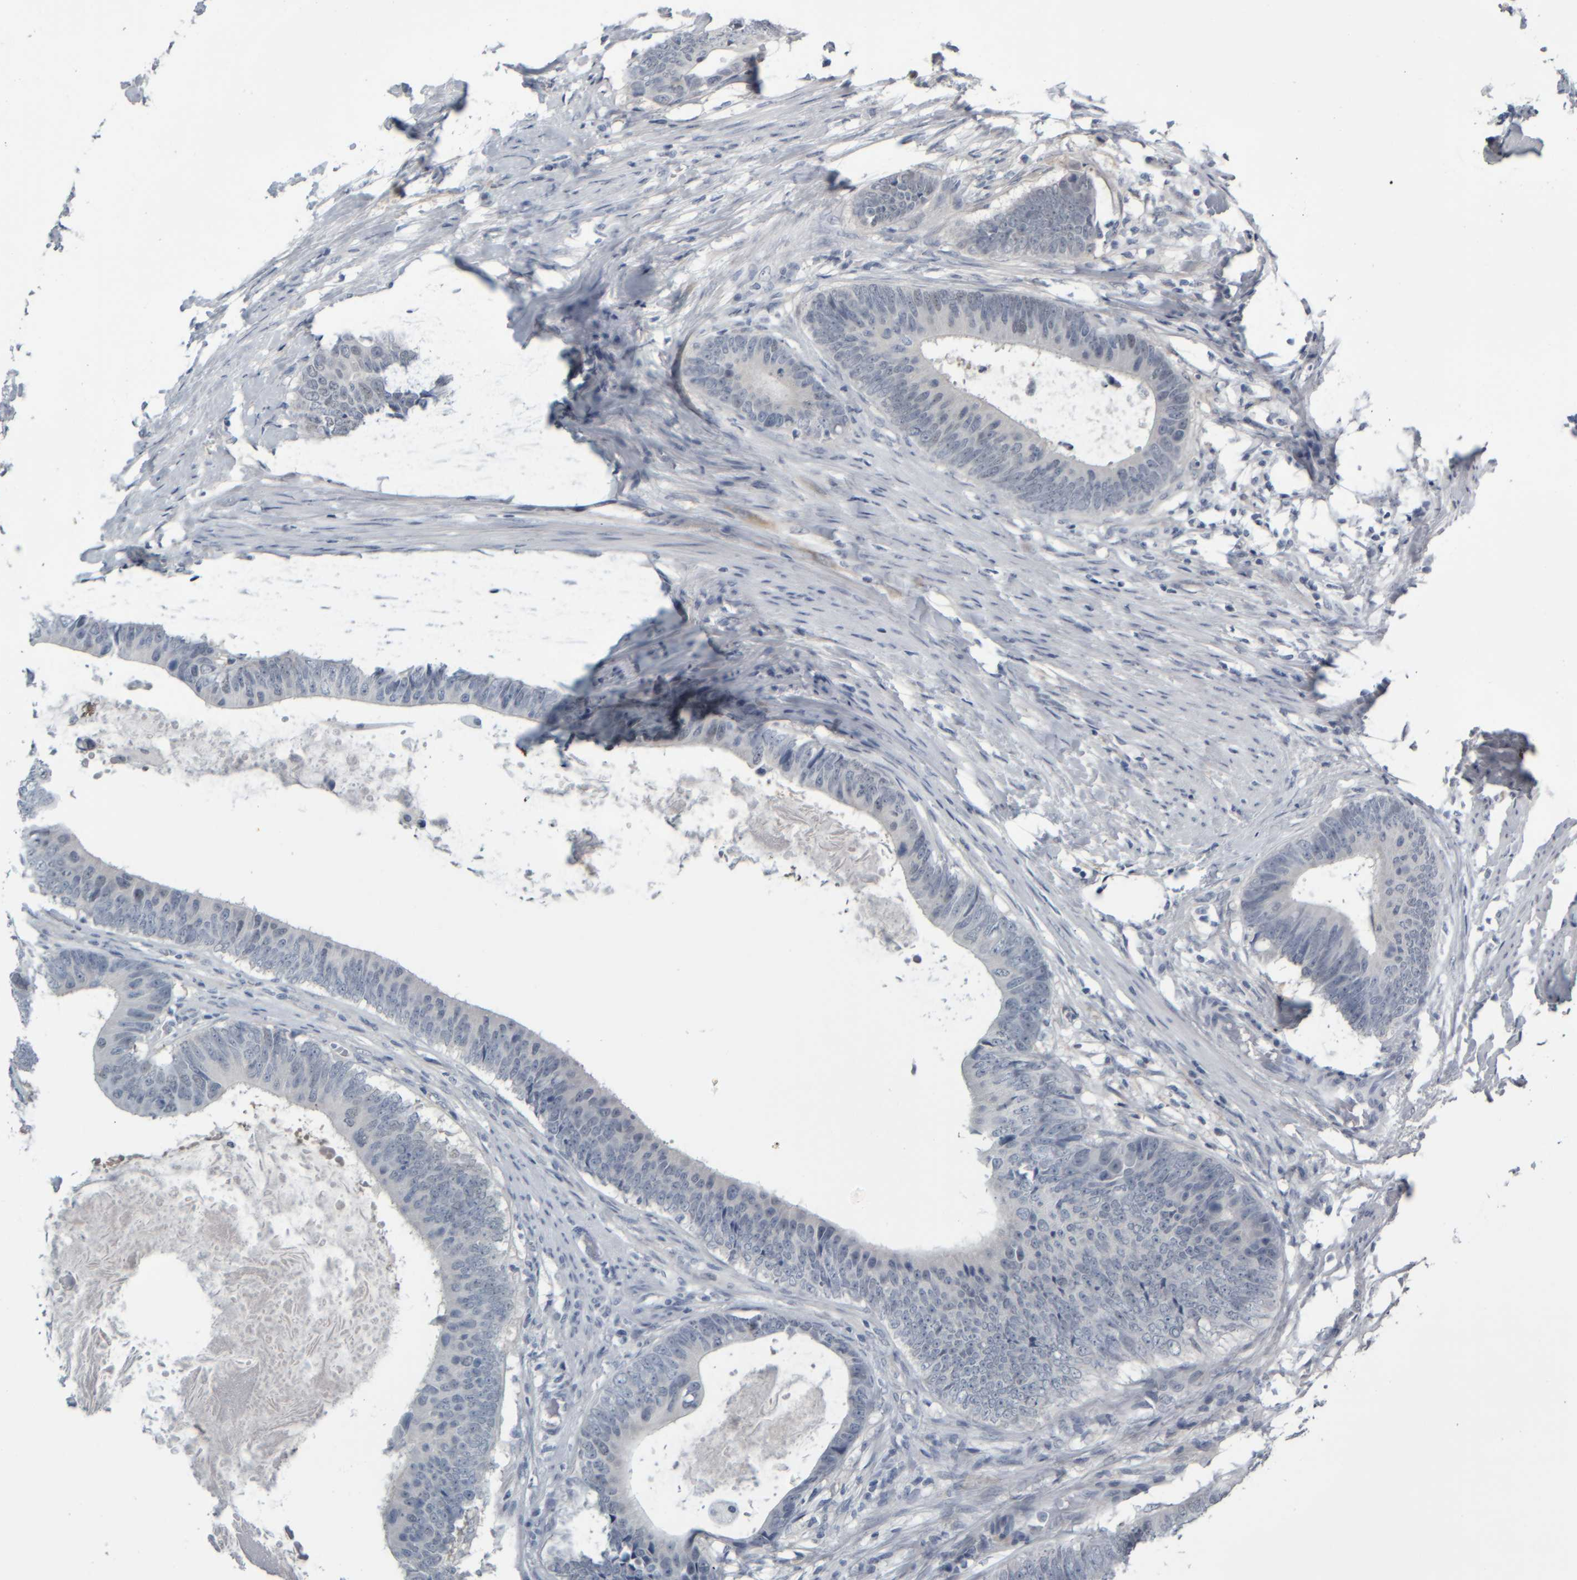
{"staining": {"intensity": "negative", "quantity": "none", "location": "none"}, "tissue": "colorectal cancer", "cell_type": "Tumor cells", "image_type": "cancer", "snomed": [{"axis": "morphology", "description": "Adenocarcinoma, NOS"}, {"axis": "topography", "description": "Colon"}], "caption": "The image displays no staining of tumor cells in colorectal adenocarcinoma.", "gene": "COL14A1", "patient": {"sex": "male", "age": 56}}